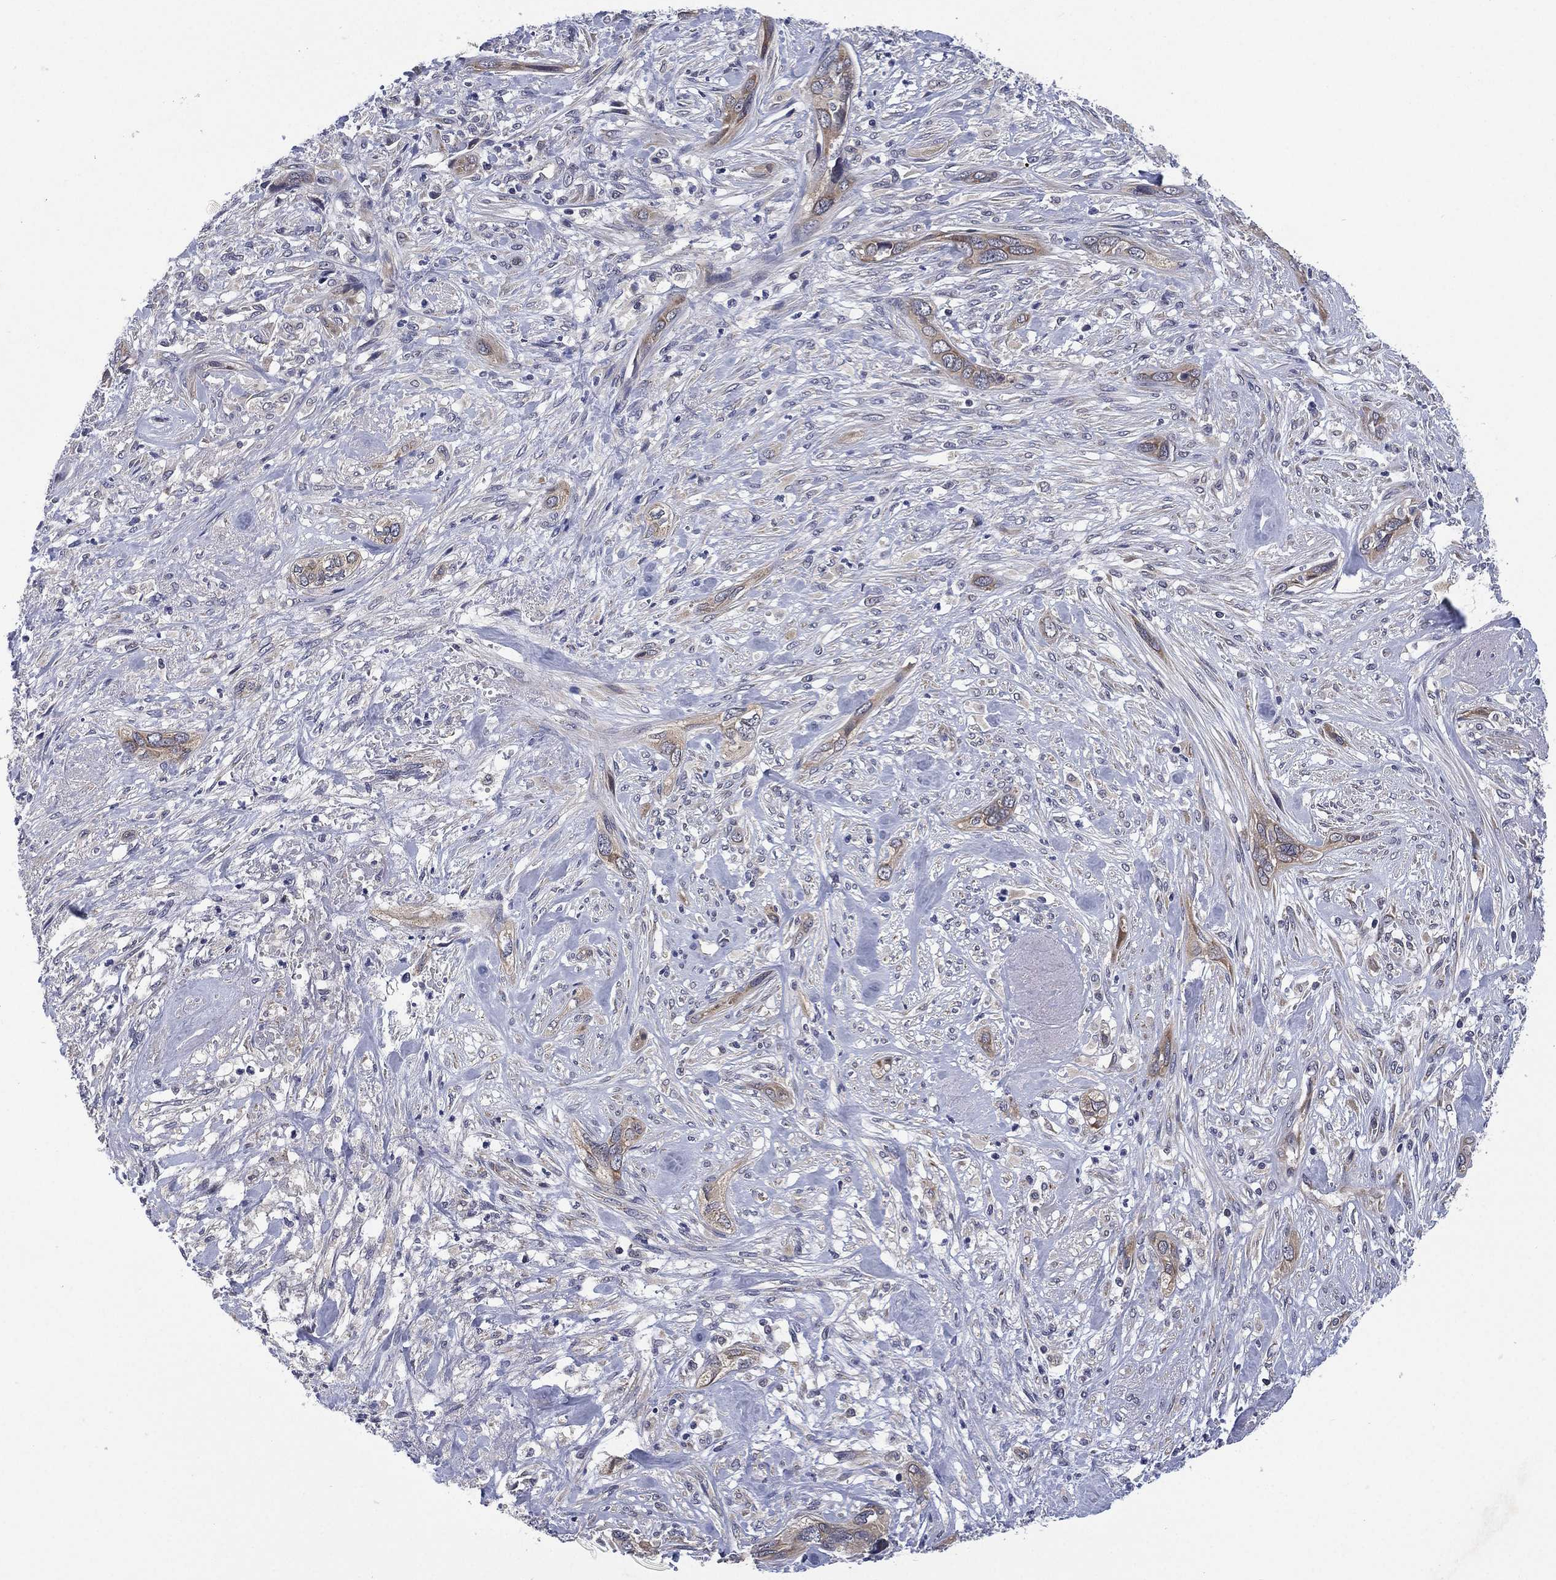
{"staining": {"intensity": "weak", "quantity": "<25%", "location": "cytoplasmic/membranous"}, "tissue": "cervical cancer", "cell_type": "Tumor cells", "image_type": "cancer", "snomed": [{"axis": "morphology", "description": "Squamous cell carcinoma, NOS"}, {"axis": "topography", "description": "Cervix"}], "caption": "IHC histopathology image of neoplastic tissue: human cervical squamous cell carcinoma stained with DAB demonstrates no significant protein positivity in tumor cells.", "gene": "SELENOO", "patient": {"sex": "female", "age": 57}}